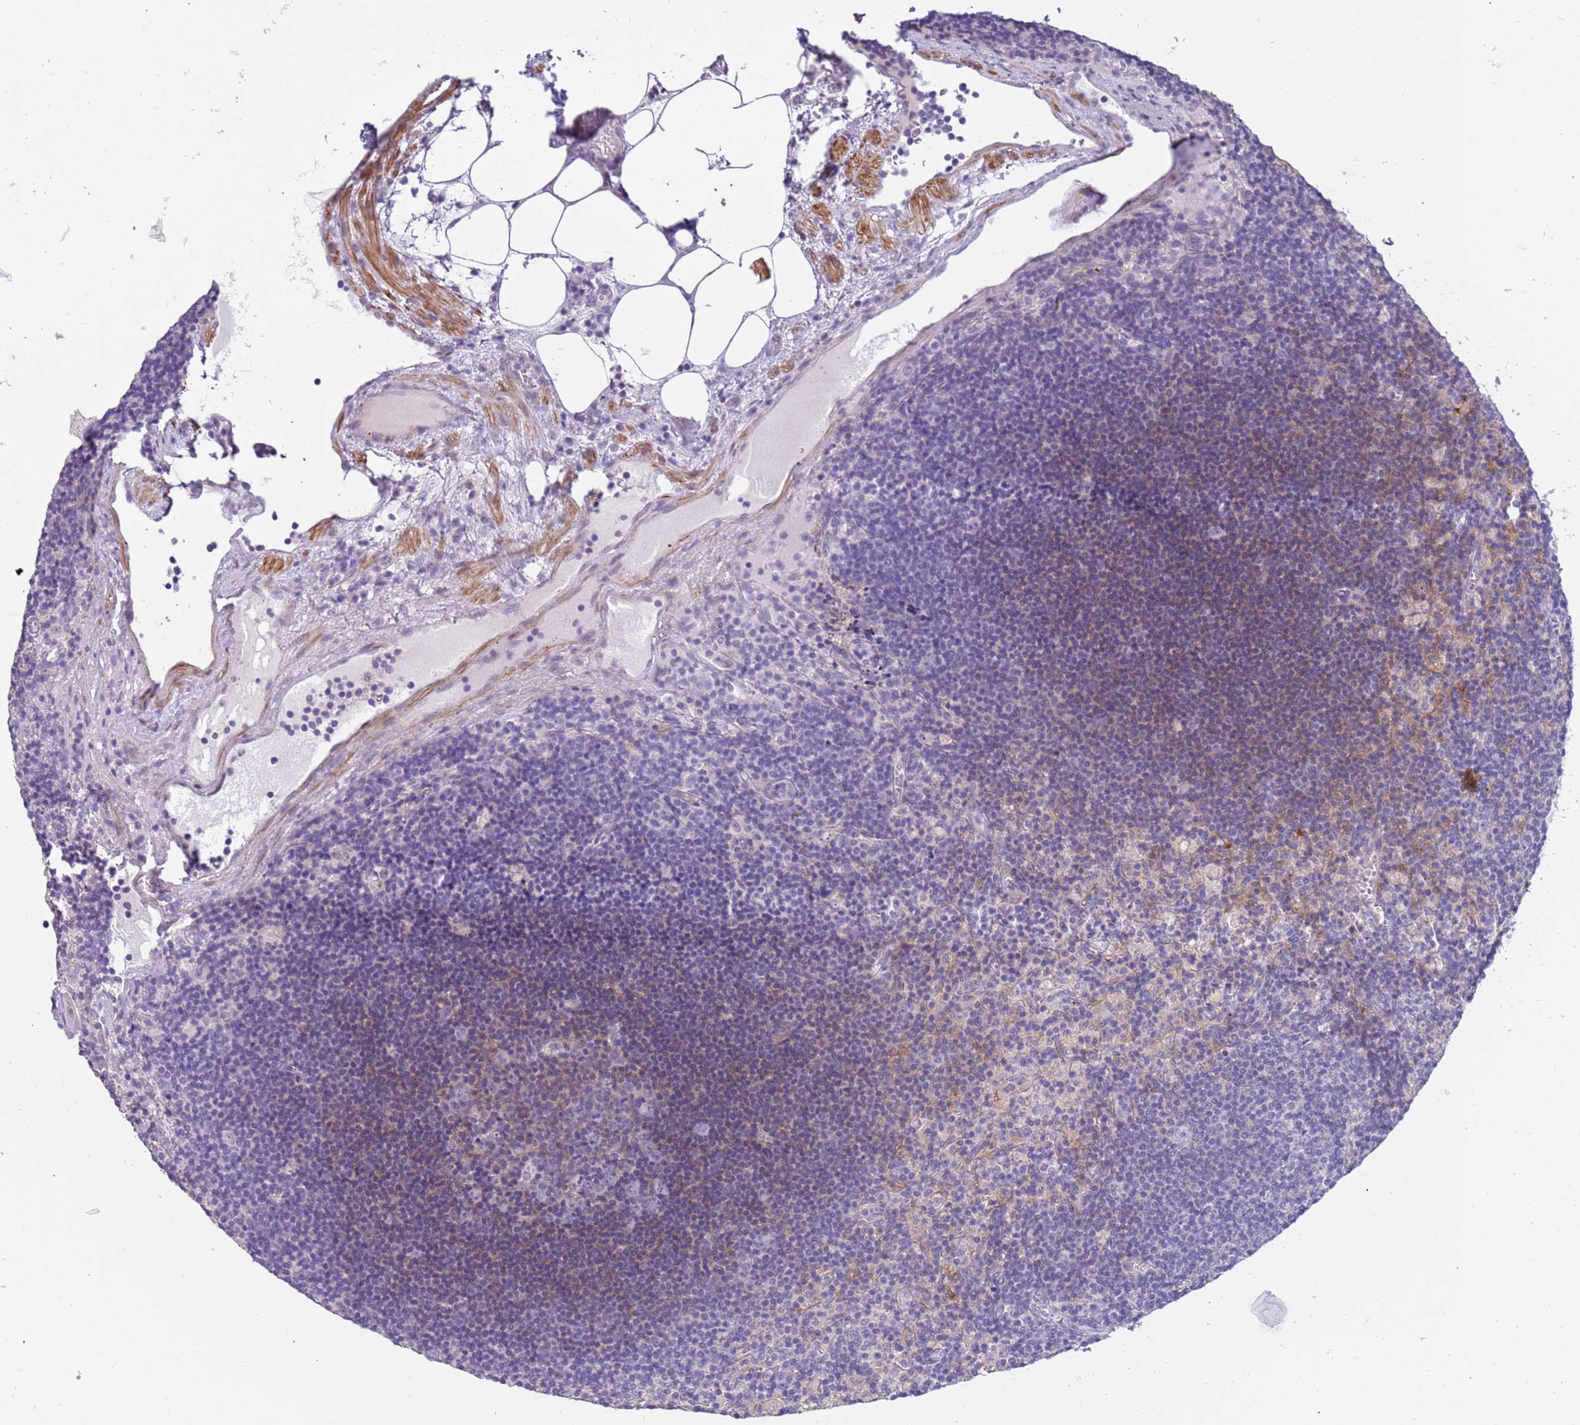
{"staining": {"intensity": "weak", "quantity": "<25%", "location": "cytoplasmic/membranous"}, "tissue": "lymph node", "cell_type": "Germinal center cells", "image_type": "normal", "snomed": [{"axis": "morphology", "description": "Normal tissue, NOS"}, {"axis": "topography", "description": "Lymph node"}], "caption": "High magnification brightfield microscopy of benign lymph node stained with DAB (brown) and counterstained with hematoxylin (blue): germinal center cells show no significant expression. Nuclei are stained in blue.", "gene": "PCGF2", "patient": {"sex": "male", "age": 69}}